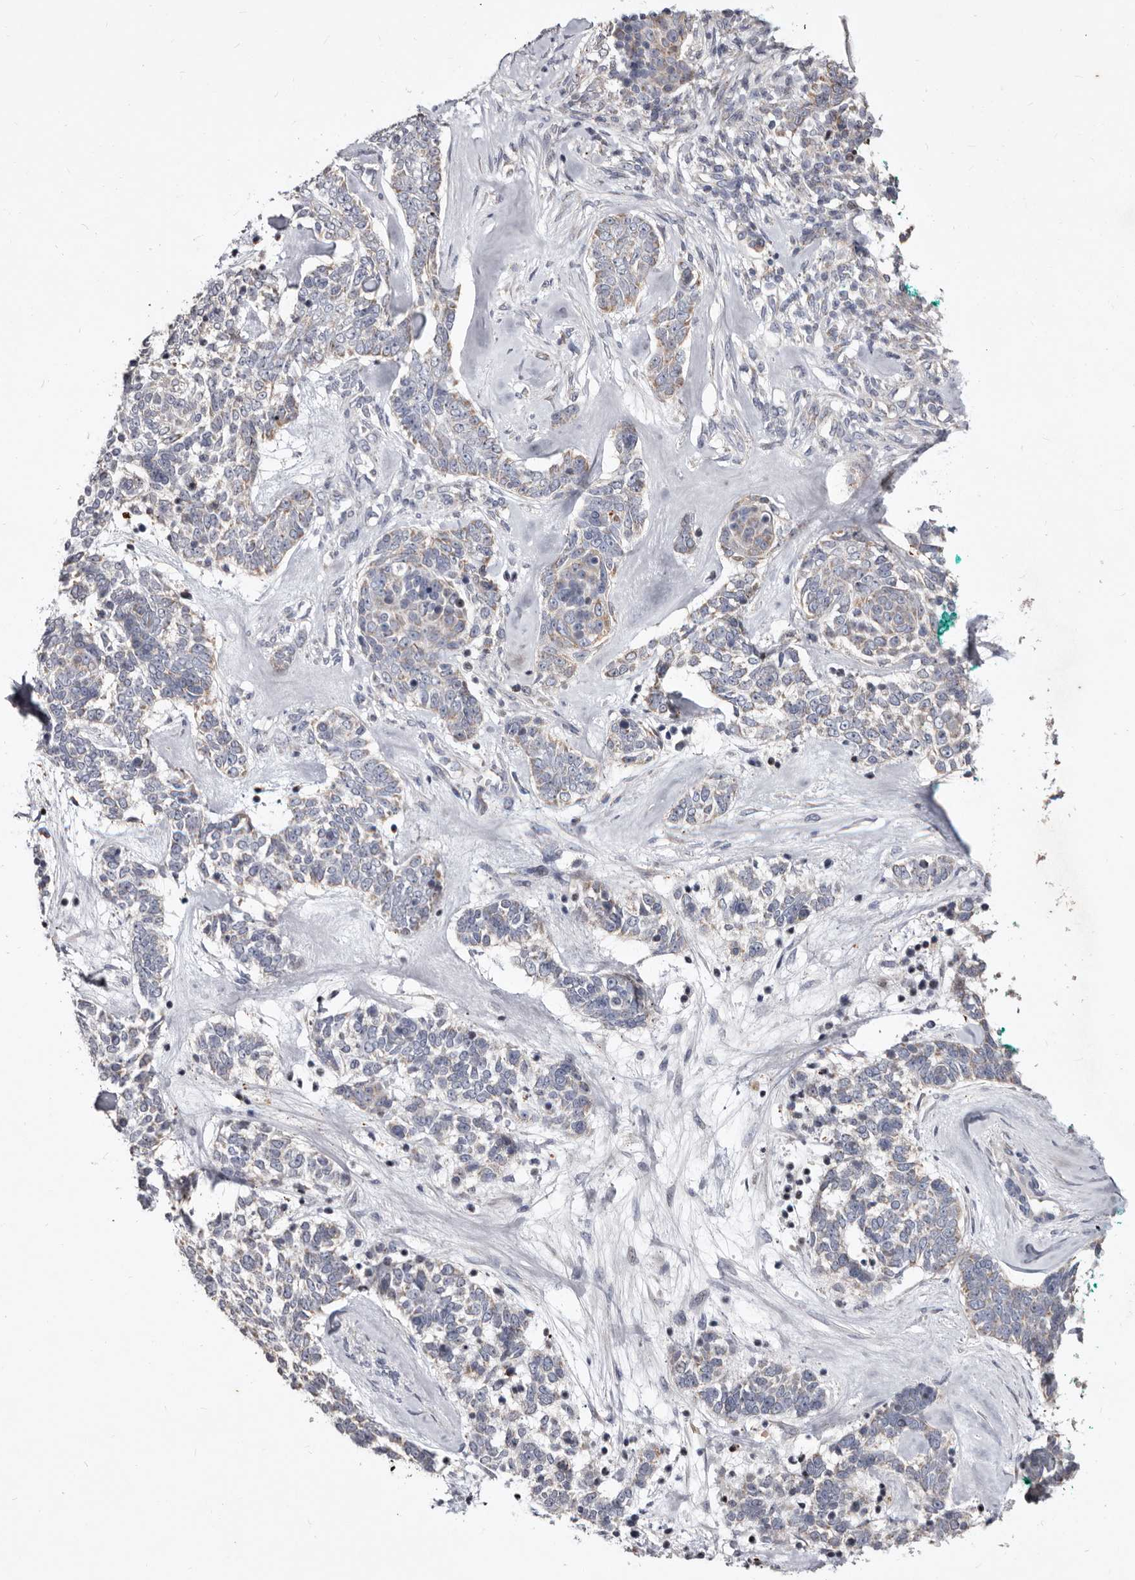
{"staining": {"intensity": "moderate", "quantity": "<25%", "location": "cytoplasmic/membranous"}, "tissue": "skin cancer", "cell_type": "Tumor cells", "image_type": "cancer", "snomed": [{"axis": "morphology", "description": "Basal cell carcinoma"}, {"axis": "topography", "description": "Skin"}], "caption": "Skin cancer stained for a protein exhibits moderate cytoplasmic/membranous positivity in tumor cells.", "gene": "TIMM17B", "patient": {"sex": "female", "age": 81}}